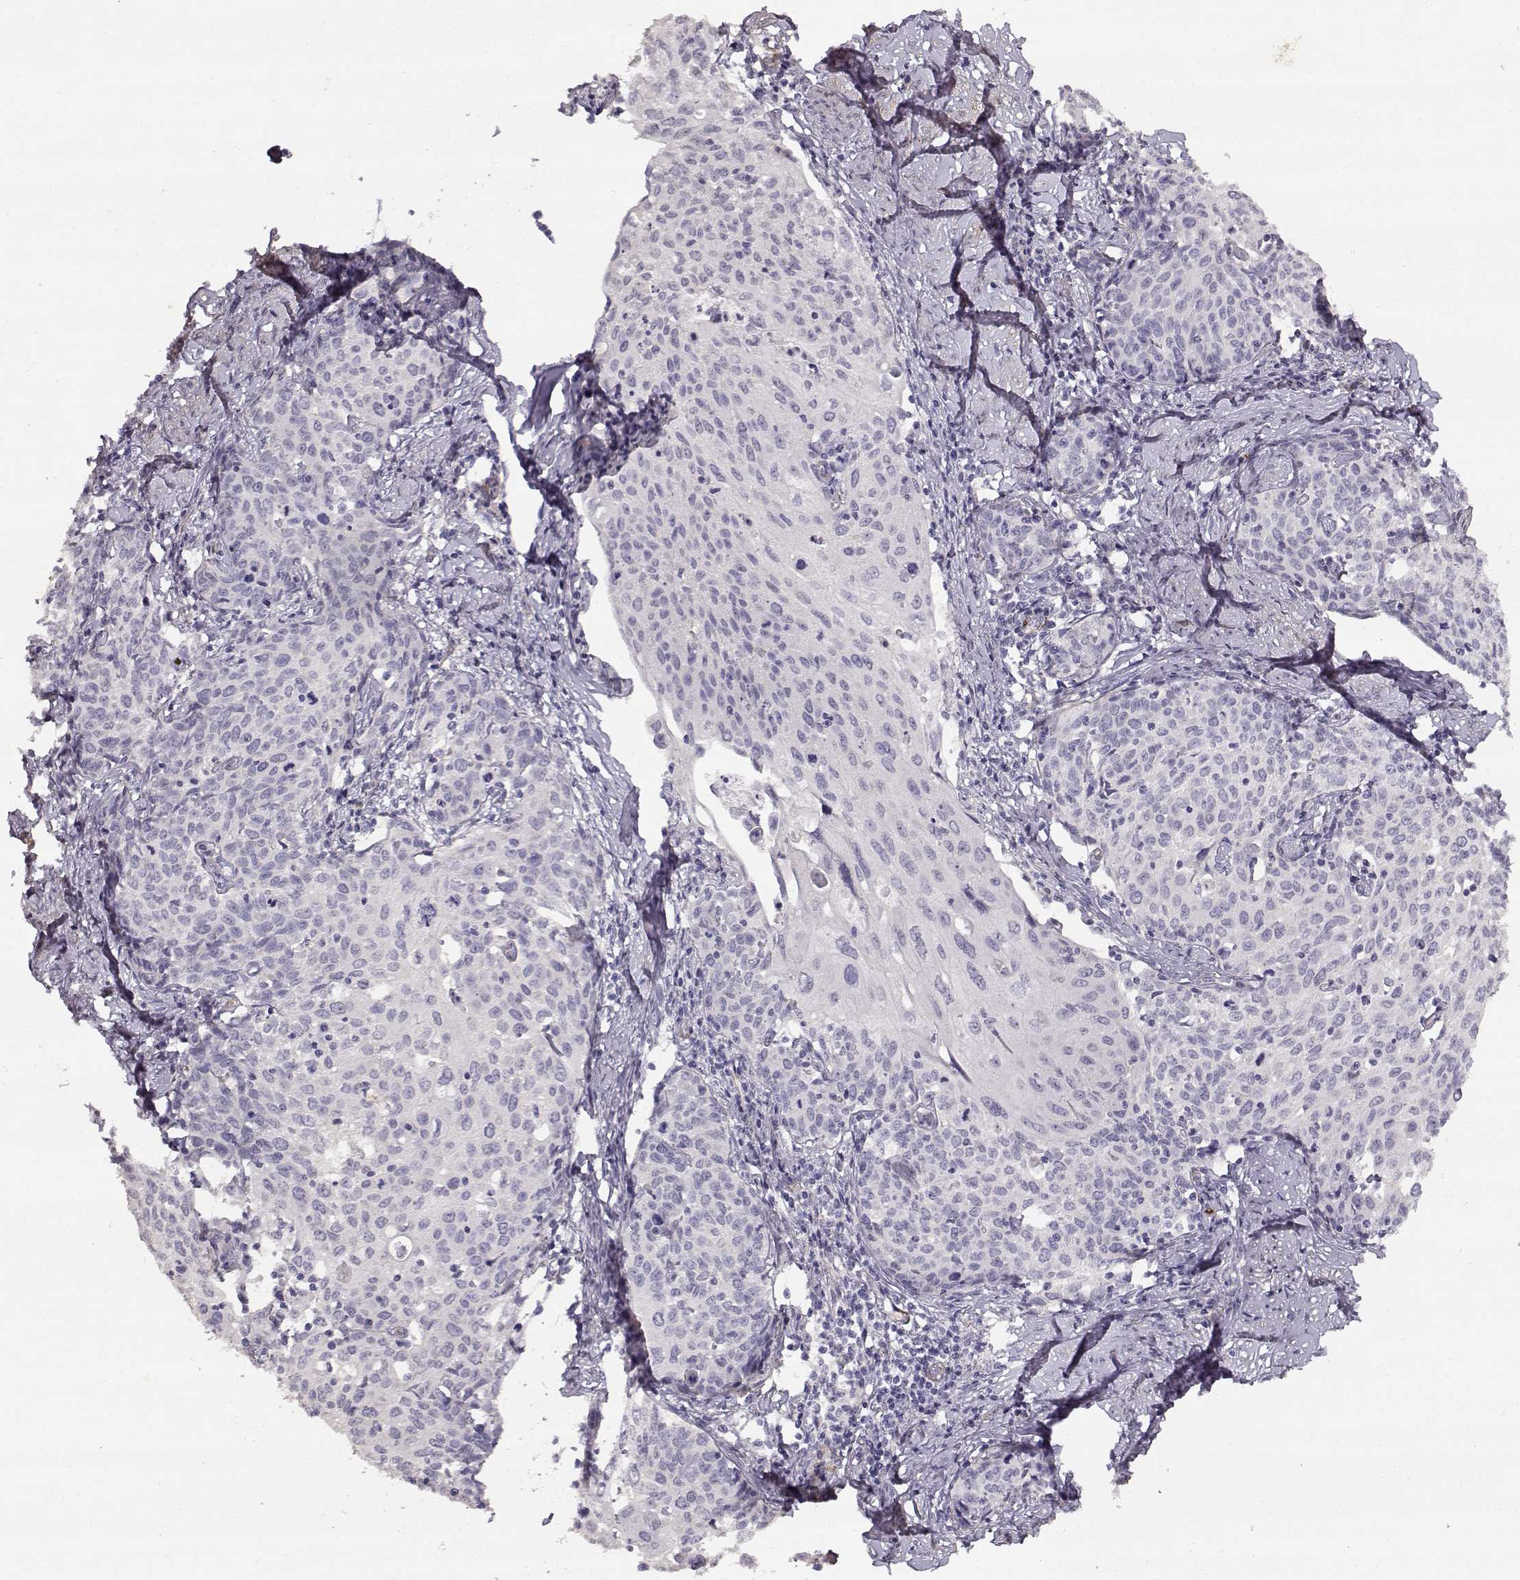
{"staining": {"intensity": "negative", "quantity": "none", "location": "none"}, "tissue": "cervical cancer", "cell_type": "Tumor cells", "image_type": "cancer", "snomed": [{"axis": "morphology", "description": "Squamous cell carcinoma, NOS"}, {"axis": "topography", "description": "Cervix"}], "caption": "IHC of cervical cancer displays no positivity in tumor cells. (Immunohistochemistry, brightfield microscopy, high magnification).", "gene": "LAMC1", "patient": {"sex": "female", "age": 62}}